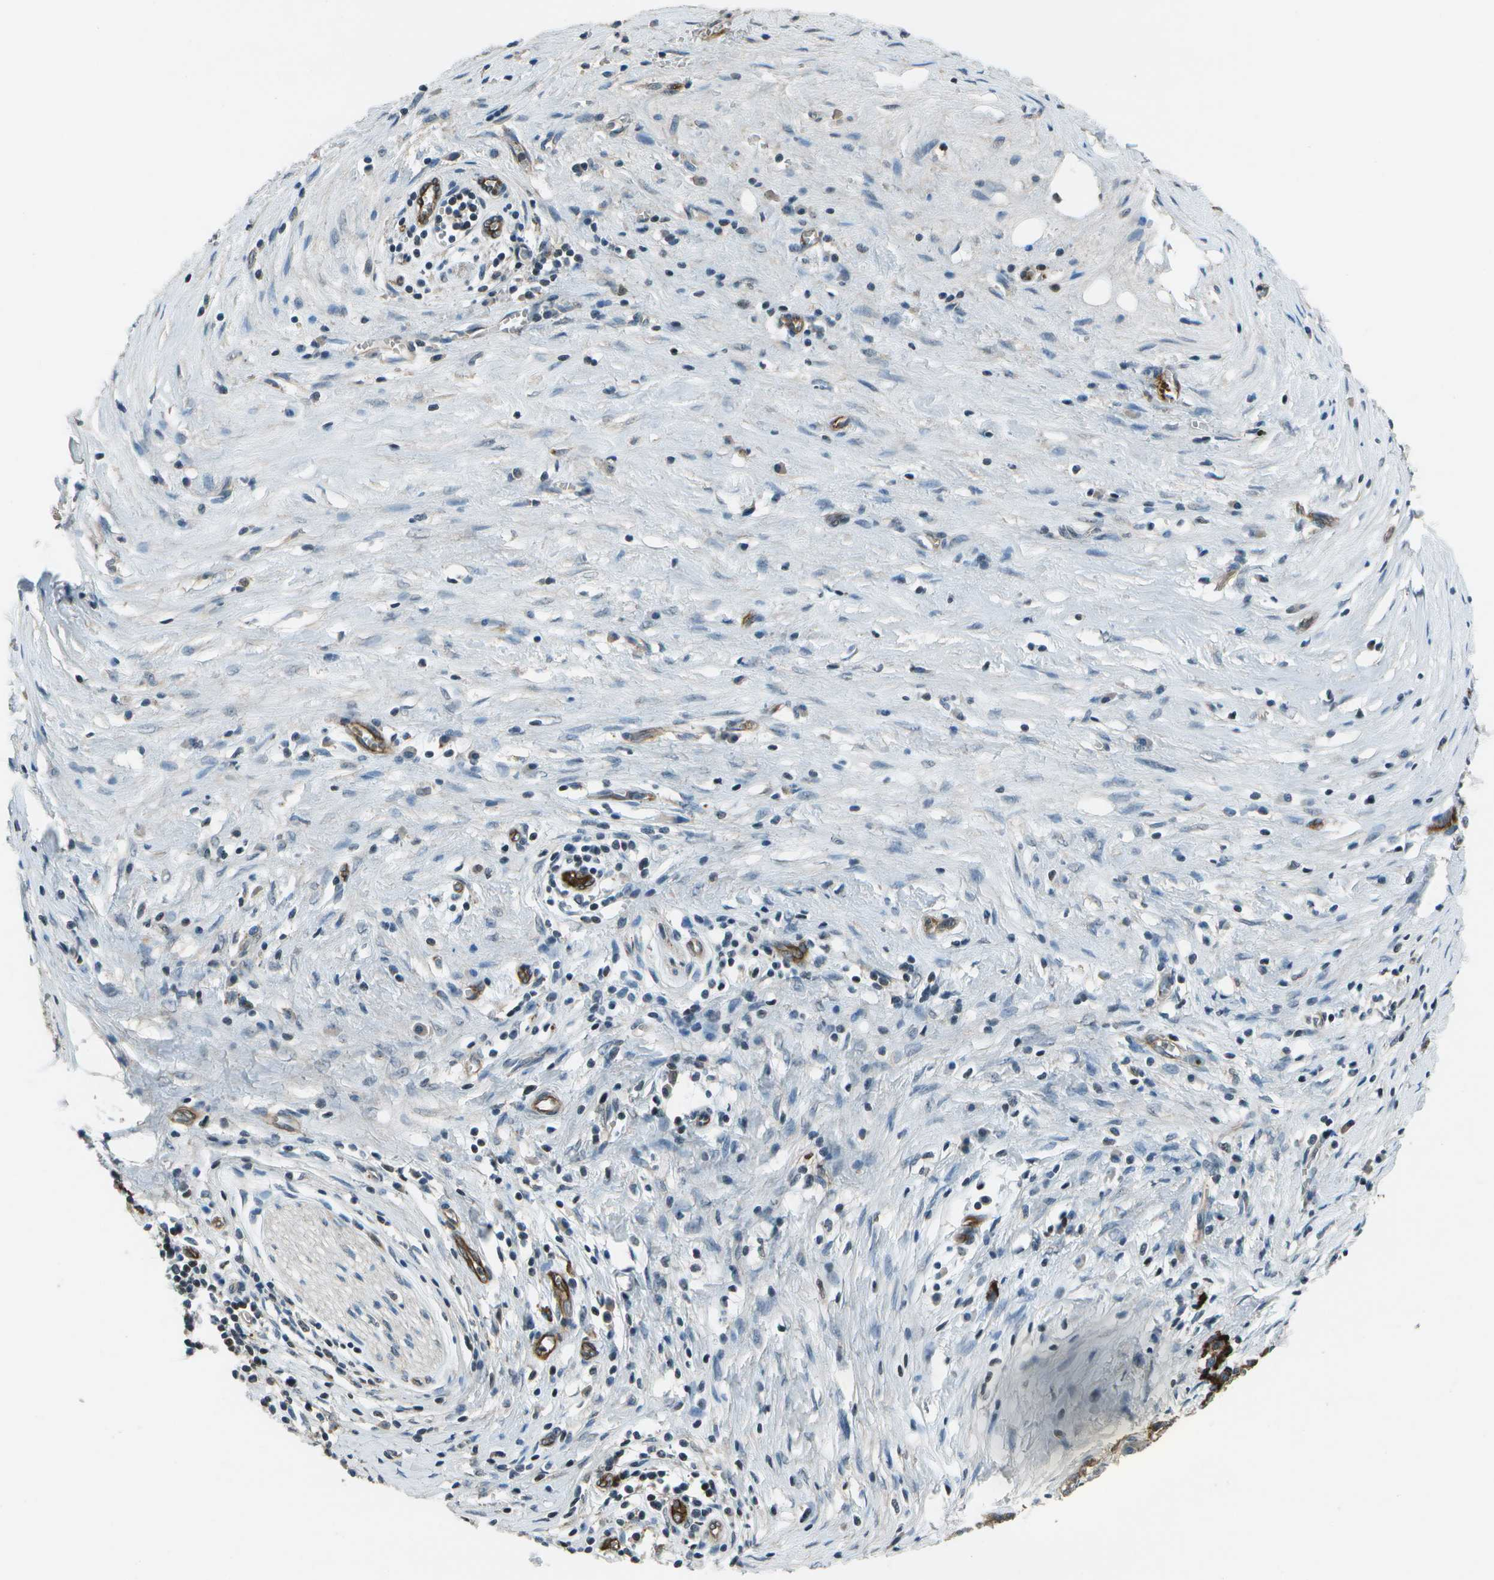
{"staining": {"intensity": "negative", "quantity": "none", "location": "none"}, "tissue": "pancreatic cancer", "cell_type": "Tumor cells", "image_type": "cancer", "snomed": [{"axis": "morphology", "description": "Adenocarcinoma, NOS"}, {"axis": "topography", "description": "Pancreas"}], "caption": "The immunohistochemistry (IHC) image has no significant expression in tumor cells of pancreatic adenocarcinoma tissue.", "gene": "PDLIM1", "patient": {"sex": "female", "age": 70}}